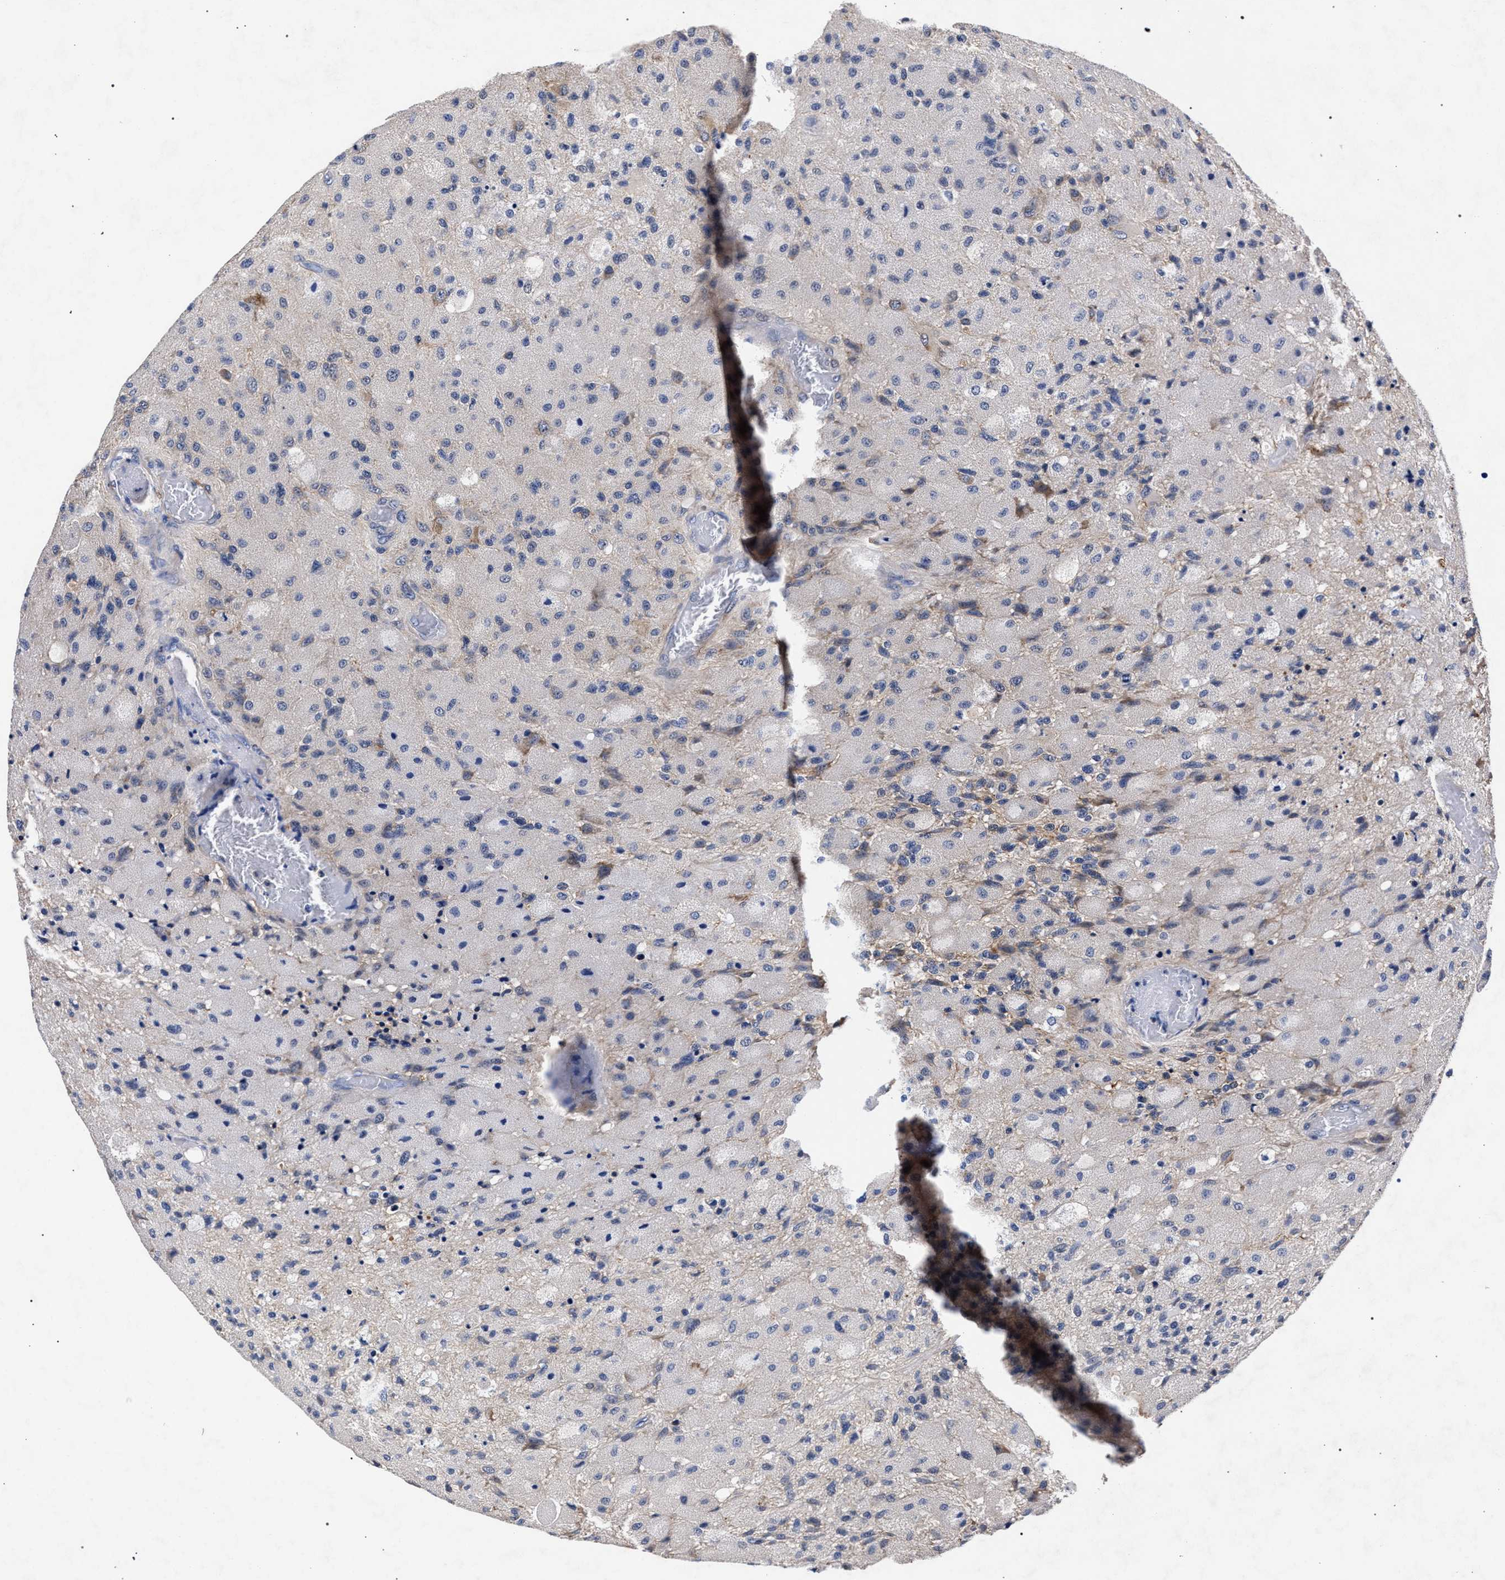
{"staining": {"intensity": "negative", "quantity": "none", "location": "none"}, "tissue": "glioma", "cell_type": "Tumor cells", "image_type": "cancer", "snomed": [{"axis": "morphology", "description": "Normal tissue, NOS"}, {"axis": "morphology", "description": "Glioma, malignant, High grade"}, {"axis": "topography", "description": "Cerebral cortex"}], "caption": "High magnification brightfield microscopy of malignant glioma (high-grade) stained with DAB (brown) and counterstained with hematoxylin (blue): tumor cells show no significant staining.", "gene": "CFAP95", "patient": {"sex": "male", "age": 77}}